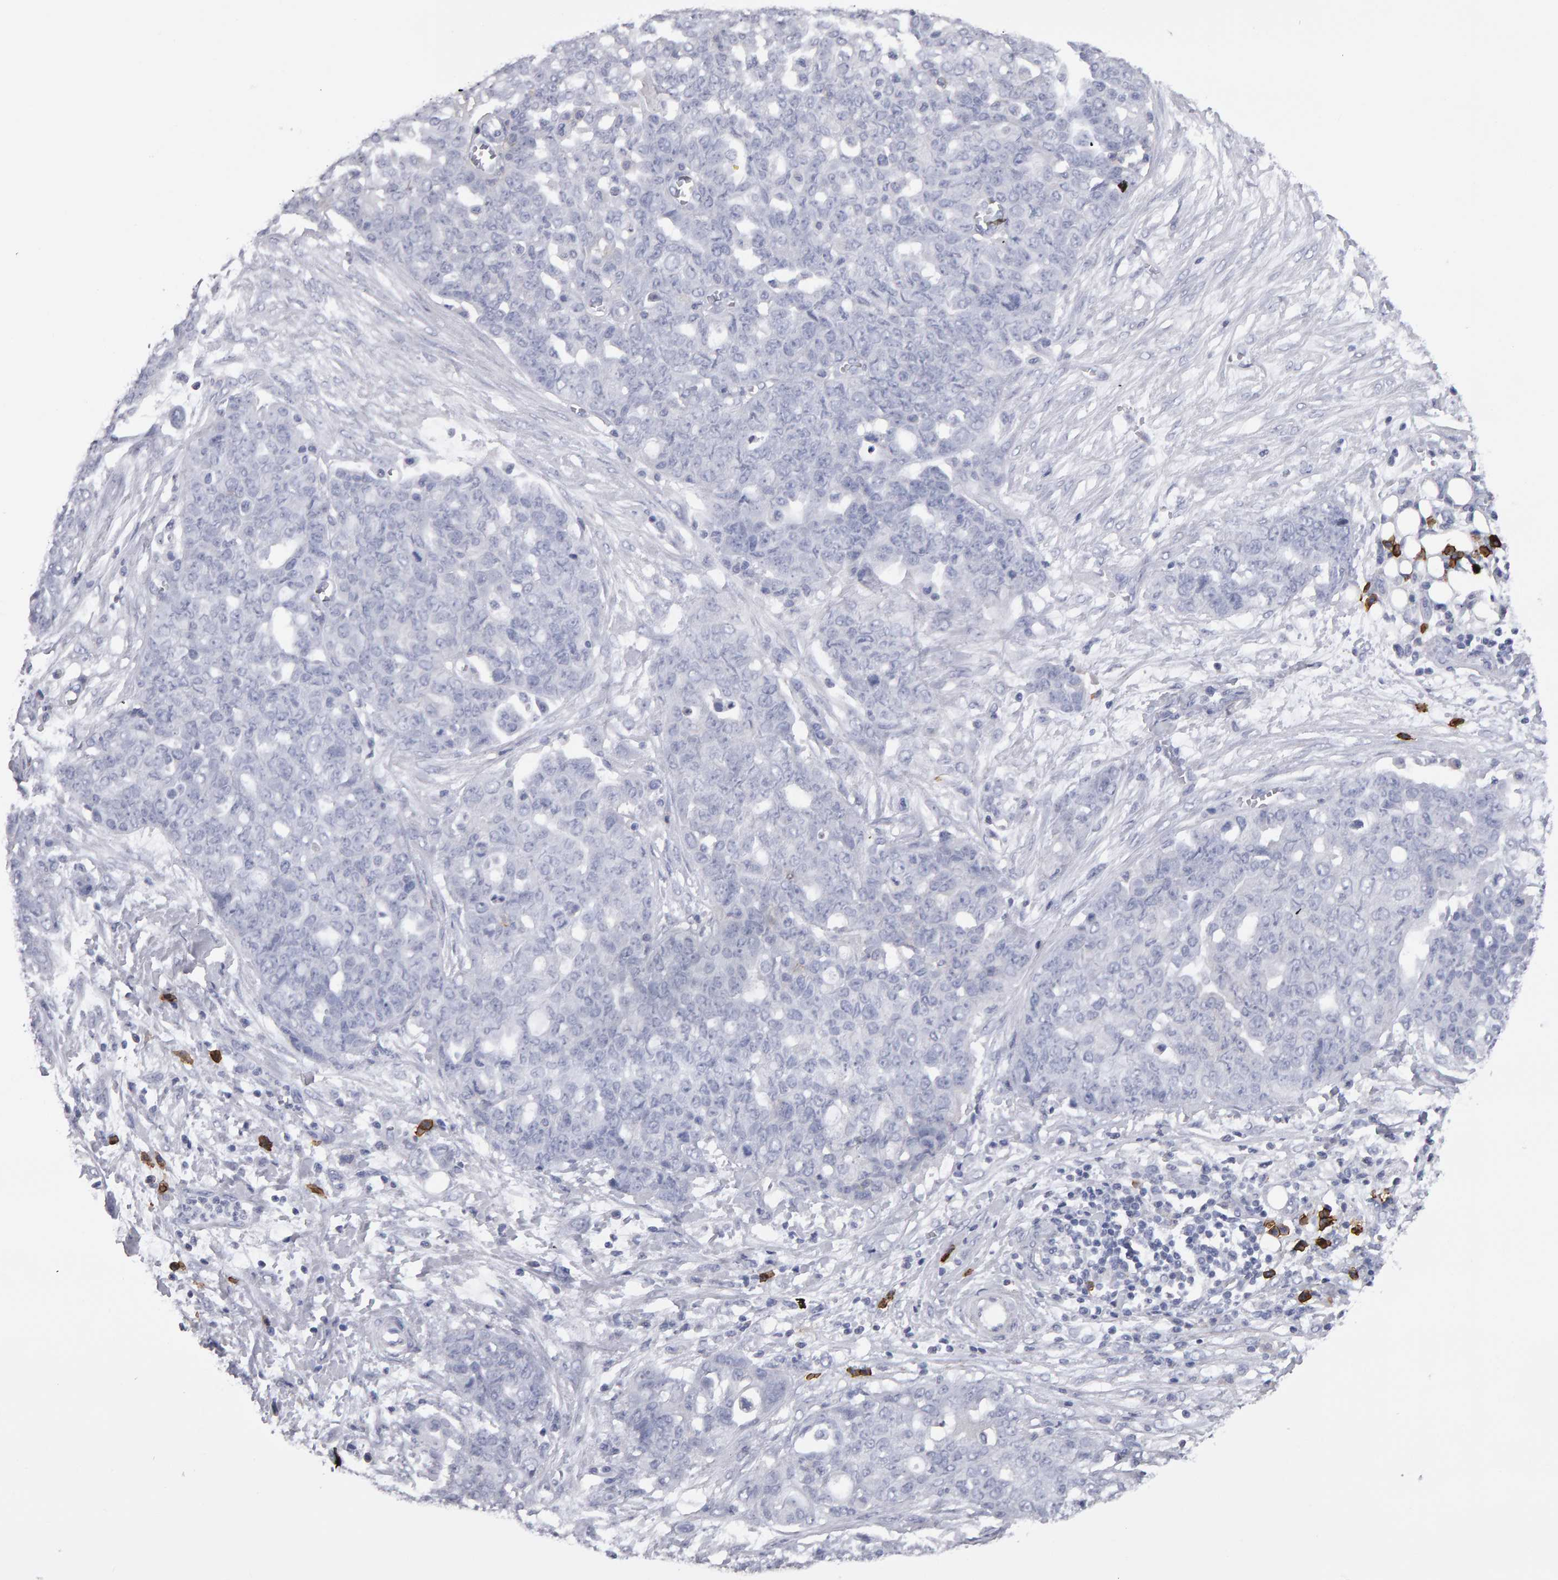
{"staining": {"intensity": "negative", "quantity": "none", "location": "none"}, "tissue": "ovarian cancer", "cell_type": "Tumor cells", "image_type": "cancer", "snomed": [{"axis": "morphology", "description": "Cystadenocarcinoma, serous, NOS"}, {"axis": "topography", "description": "Soft tissue"}, {"axis": "topography", "description": "Ovary"}], "caption": "Immunohistochemistry (IHC) of serous cystadenocarcinoma (ovarian) exhibits no staining in tumor cells.", "gene": "CD38", "patient": {"sex": "female", "age": 57}}